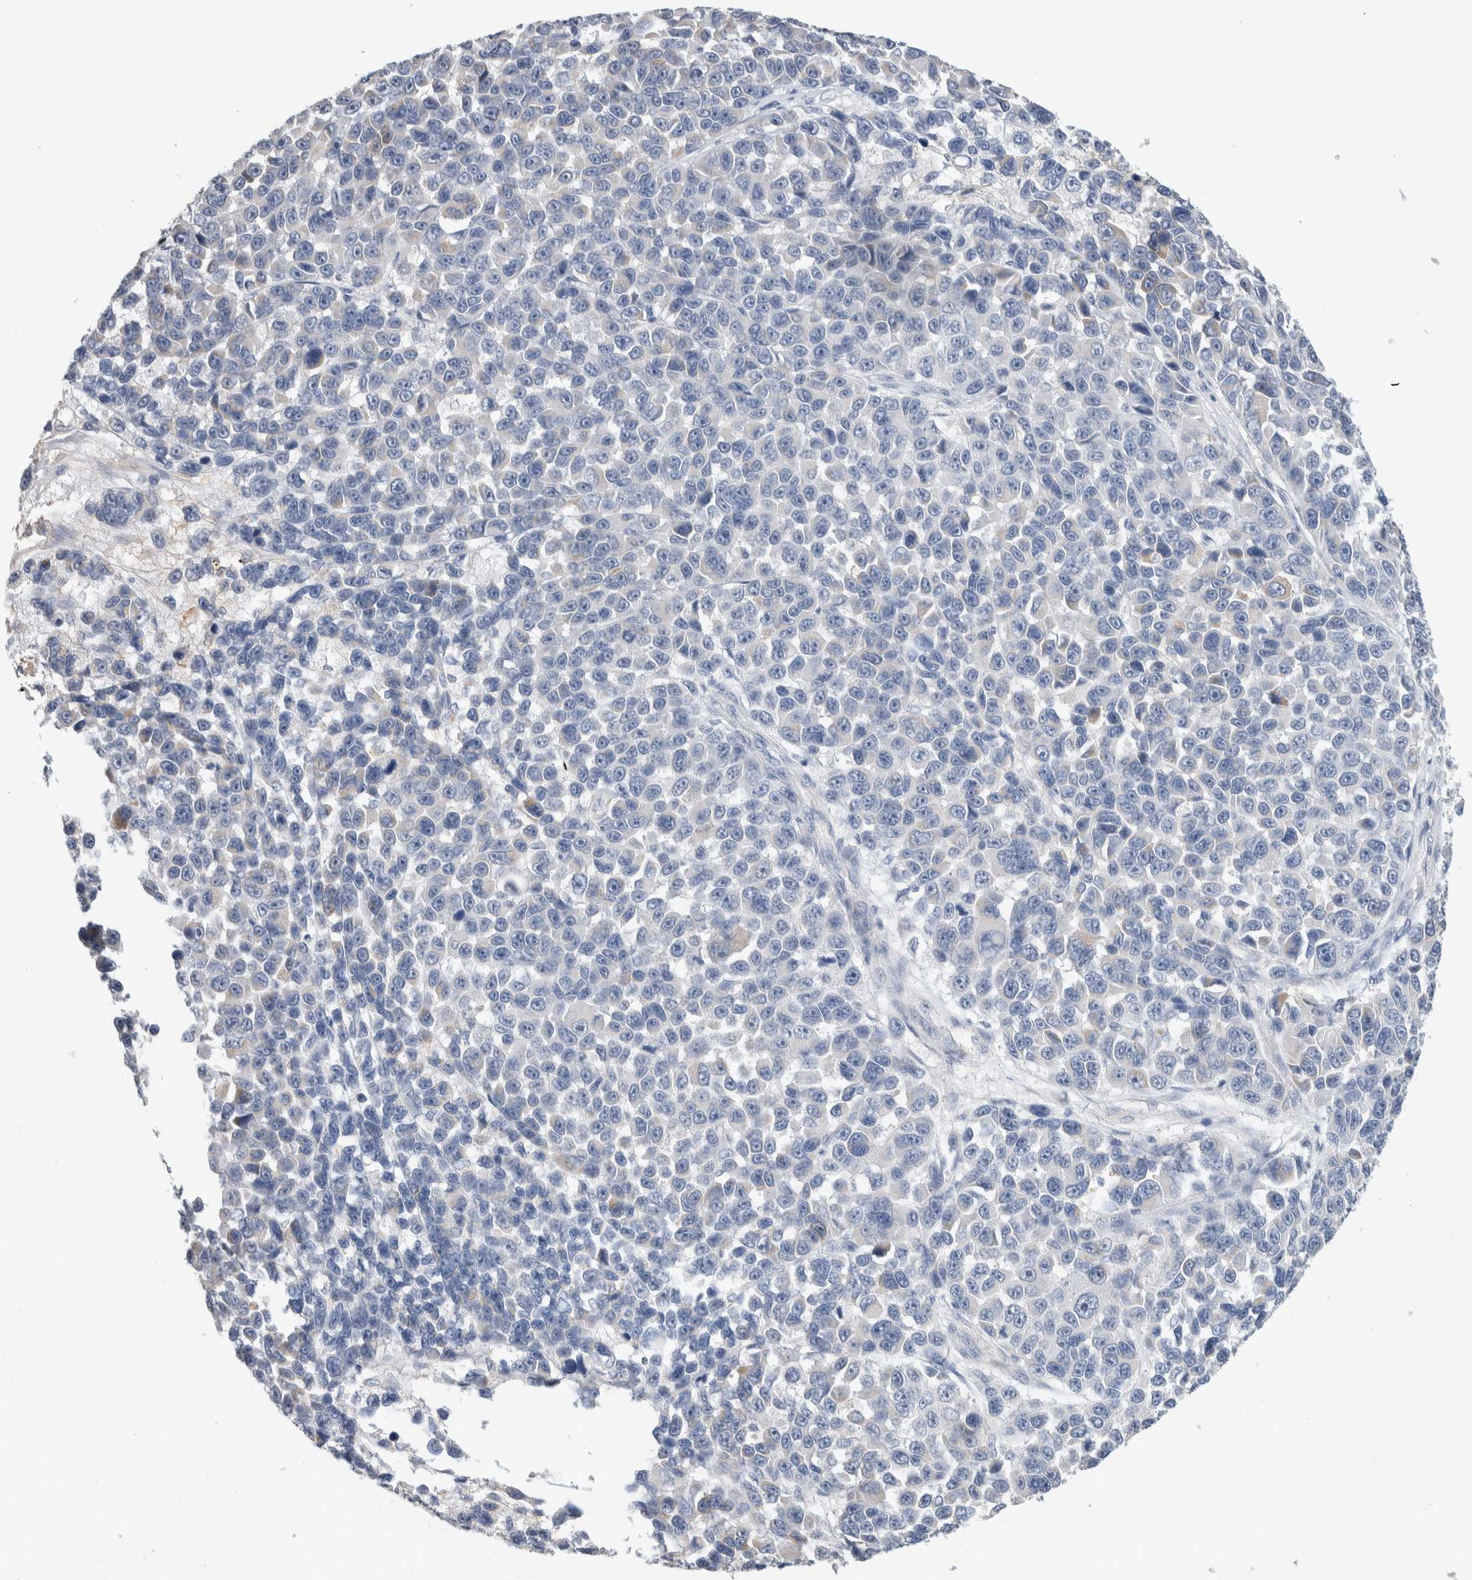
{"staining": {"intensity": "negative", "quantity": "none", "location": "none"}, "tissue": "melanoma", "cell_type": "Tumor cells", "image_type": "cancer", "snomed": [{"axis": "morphology", "description": "Malignant melanoma, NOS"}, {"axis": "topography", "description": "Skin"}], "caption": "Immunohistochemistry image of human melanoma stained for a protein (brown), which displays no positivity in tumor cells. (Immunohistochemistry (ihc), brightfield microscopy, high magnification).", "gene": "SCGB1A1", "patient": {"sex": "male", "age": 53}}